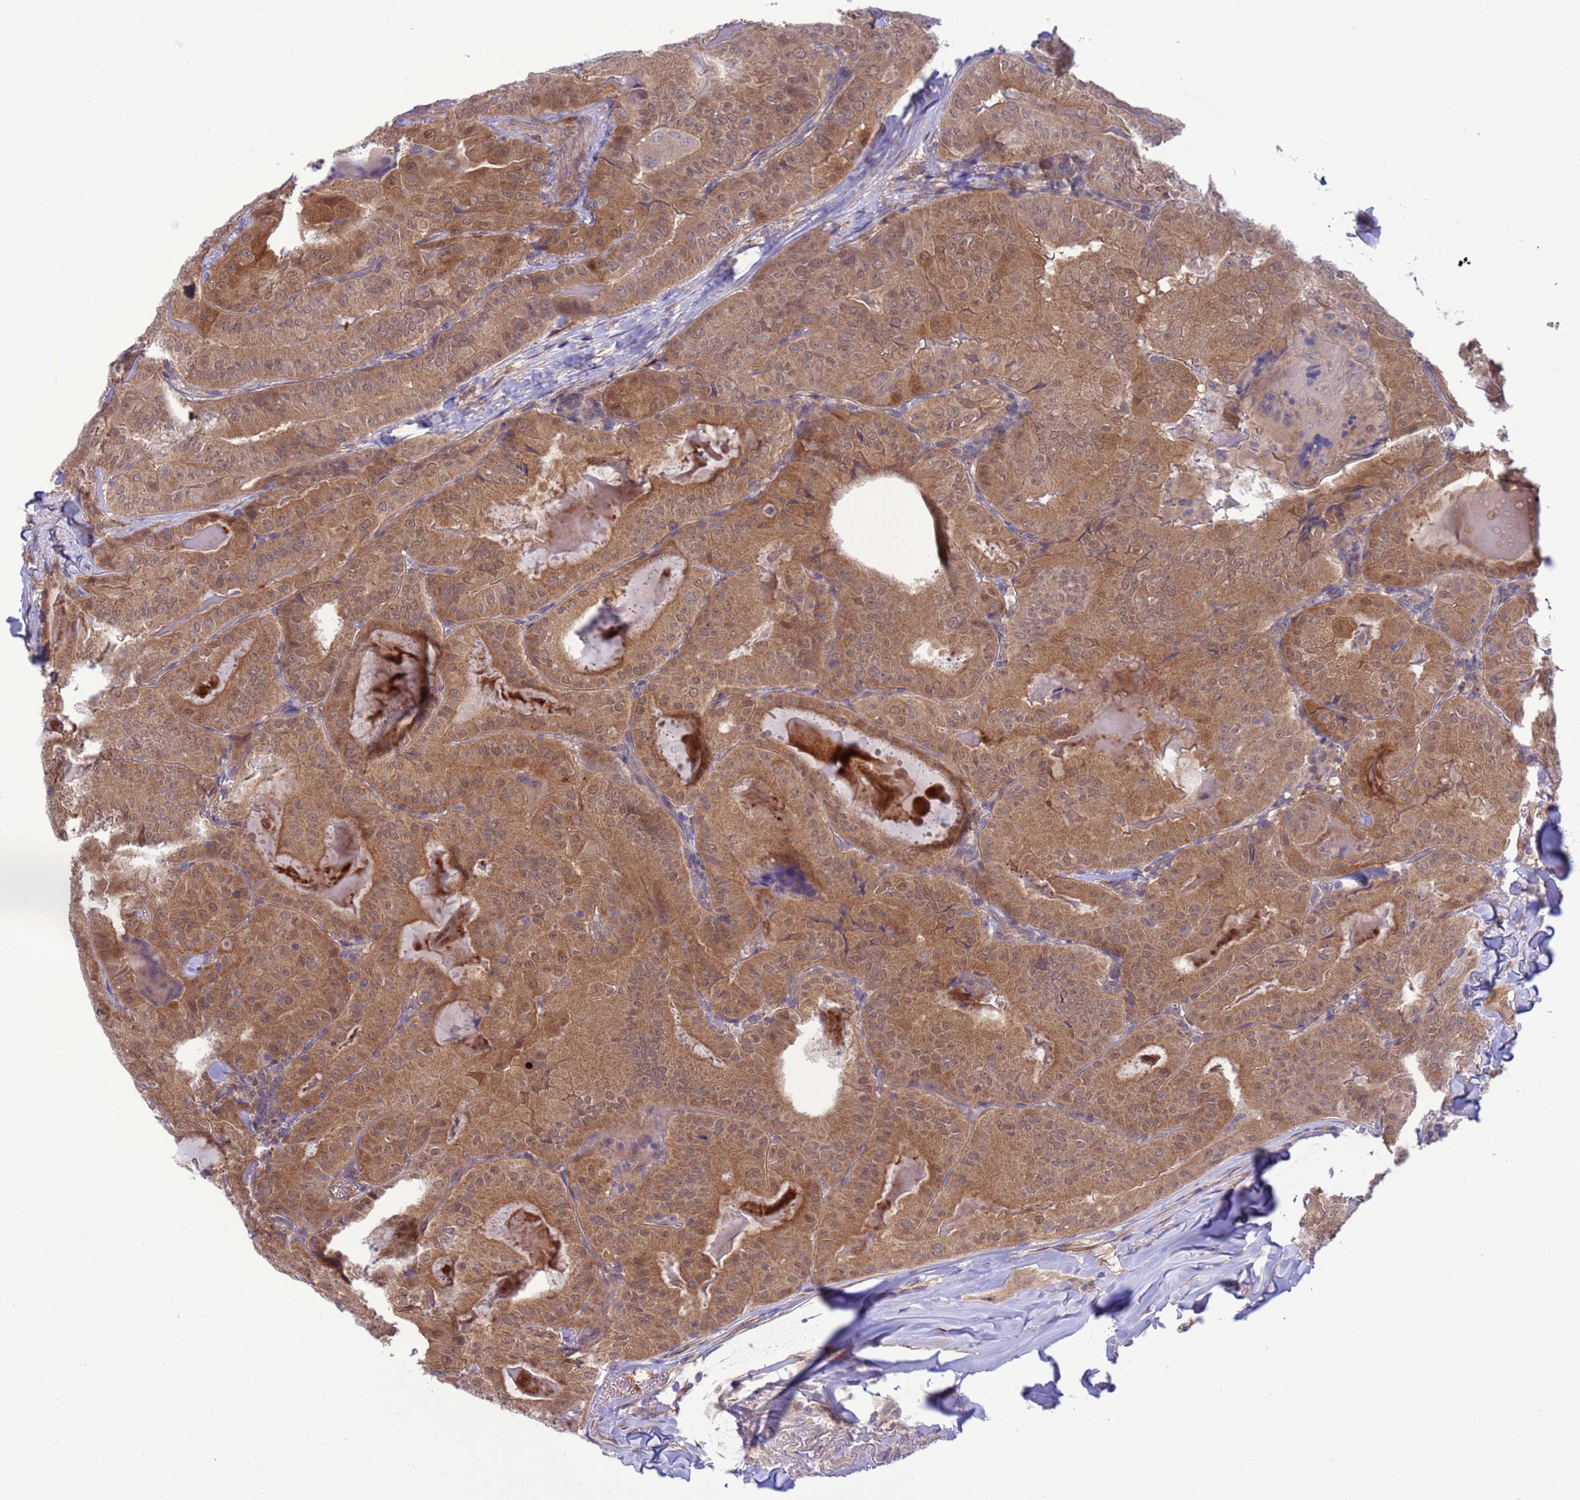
{"staining": {"intensity": "moderate", "quantity": ">75%", "location": "cytoplasmic/membranous,nuclear"}, "tissue": "thyroid cancer", "cell_type": "Tumor cells", "image_type": "cancer", "snomed": [{"axis": "morphology", "description": "Papillary adenocarcinoma, NOS"}, {"axis": "topography", "description": "Thyroid gland"}], "caption": "Thyroid papillary adenocarcinoma was stained to show a protein in brown. There is medium levels of moderate cytoplasmic/membranous and nuclear expression in approximately >75% of tumor cells. (Stains: DAB (3,3'-diaminobenzidine) in brown, nuclei in blue, Microscopy: brightfield microscopy at high magnification).", "gene": "ZNF461", "patient": {"sex": "female", "age": 68}}